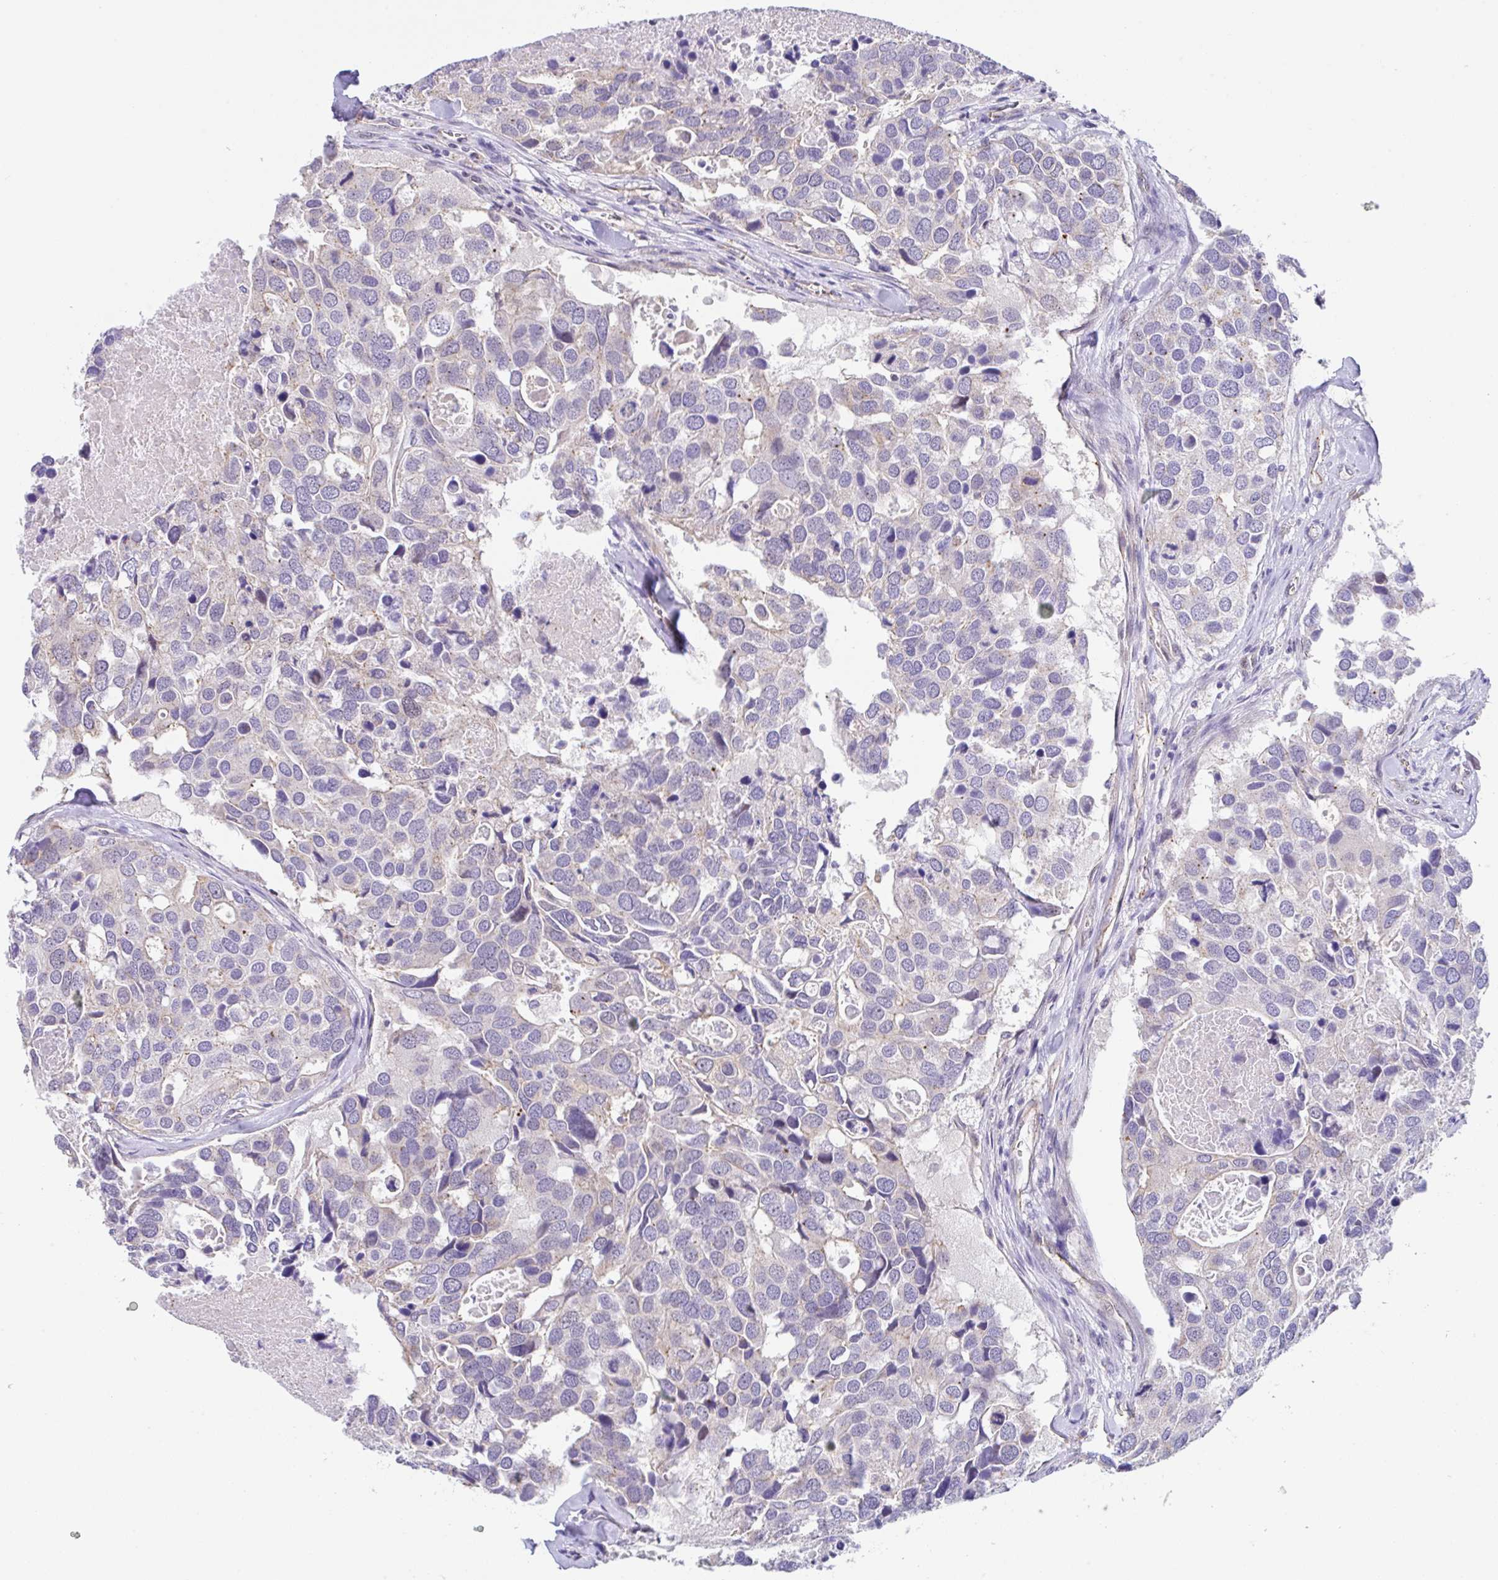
{"staining": {"intensity": "negative", "quantity": "none", "location": "none"}, "tissue": "breast cancer", "cell_type": "Tumor cells", "image_type": "cancer", "snomed": [{"axis": "morphology", "description": "Duct carcinoma"}, {"axis": "topography", "description": "Breast"}], "caption": "Breast cancer stained for a protein using IHC demonstrates no expression tumor cells.", "gene": "CGNL1", "patient": {"sex": "female", "age": 83}}